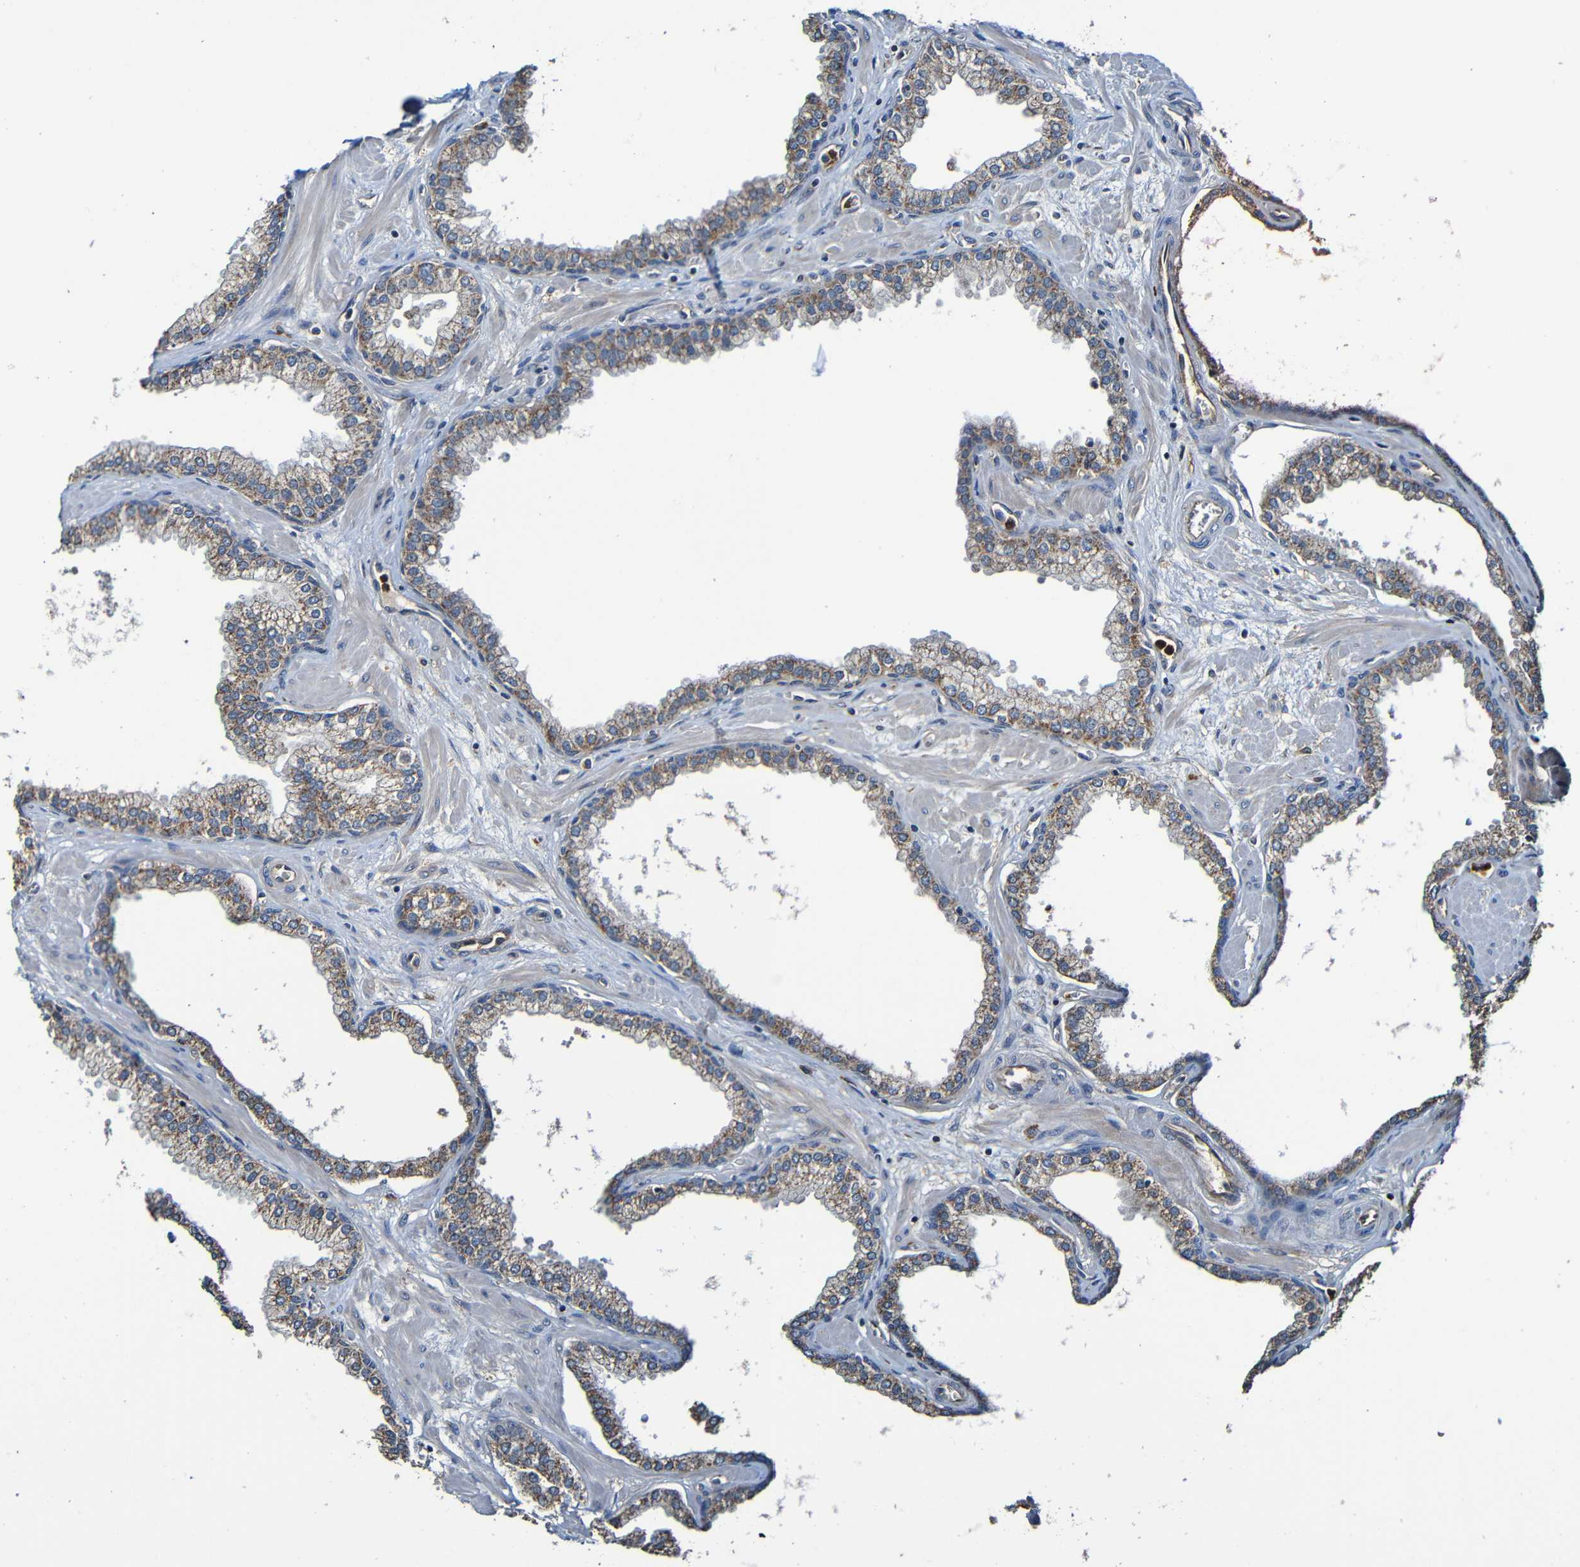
{"staining": {"intensity": "moderate", "quantity": ">75%", "location": "cytoplasmic/membranous"}, "tissue": "prostate", "cell_type": "Glandular cells", "image_type": "normal", "snomed": [{"axis": "morphology", "description": "Normal tissue, NOS"}, {"axis": "morphology", "description": "Urothelial carcinoma, Low grade"}, {"axis": "topography", "description": "Urinary bladder"}, {"axis": "topography", "description": "Prostate"}], "caption": "Immunohistochemistry (IHC) photomicrograph of unremarkable prostate: prostate stained using immunohistochemistry demonstrates medium levels of moderate protein expression localized specifically in the cytoplasmic/membranous of glandular cells, appearing as a cytoplasmic/membranous brown color.", "gene": "ADAM15", "patient": {"sex": "male", "age": 60}}